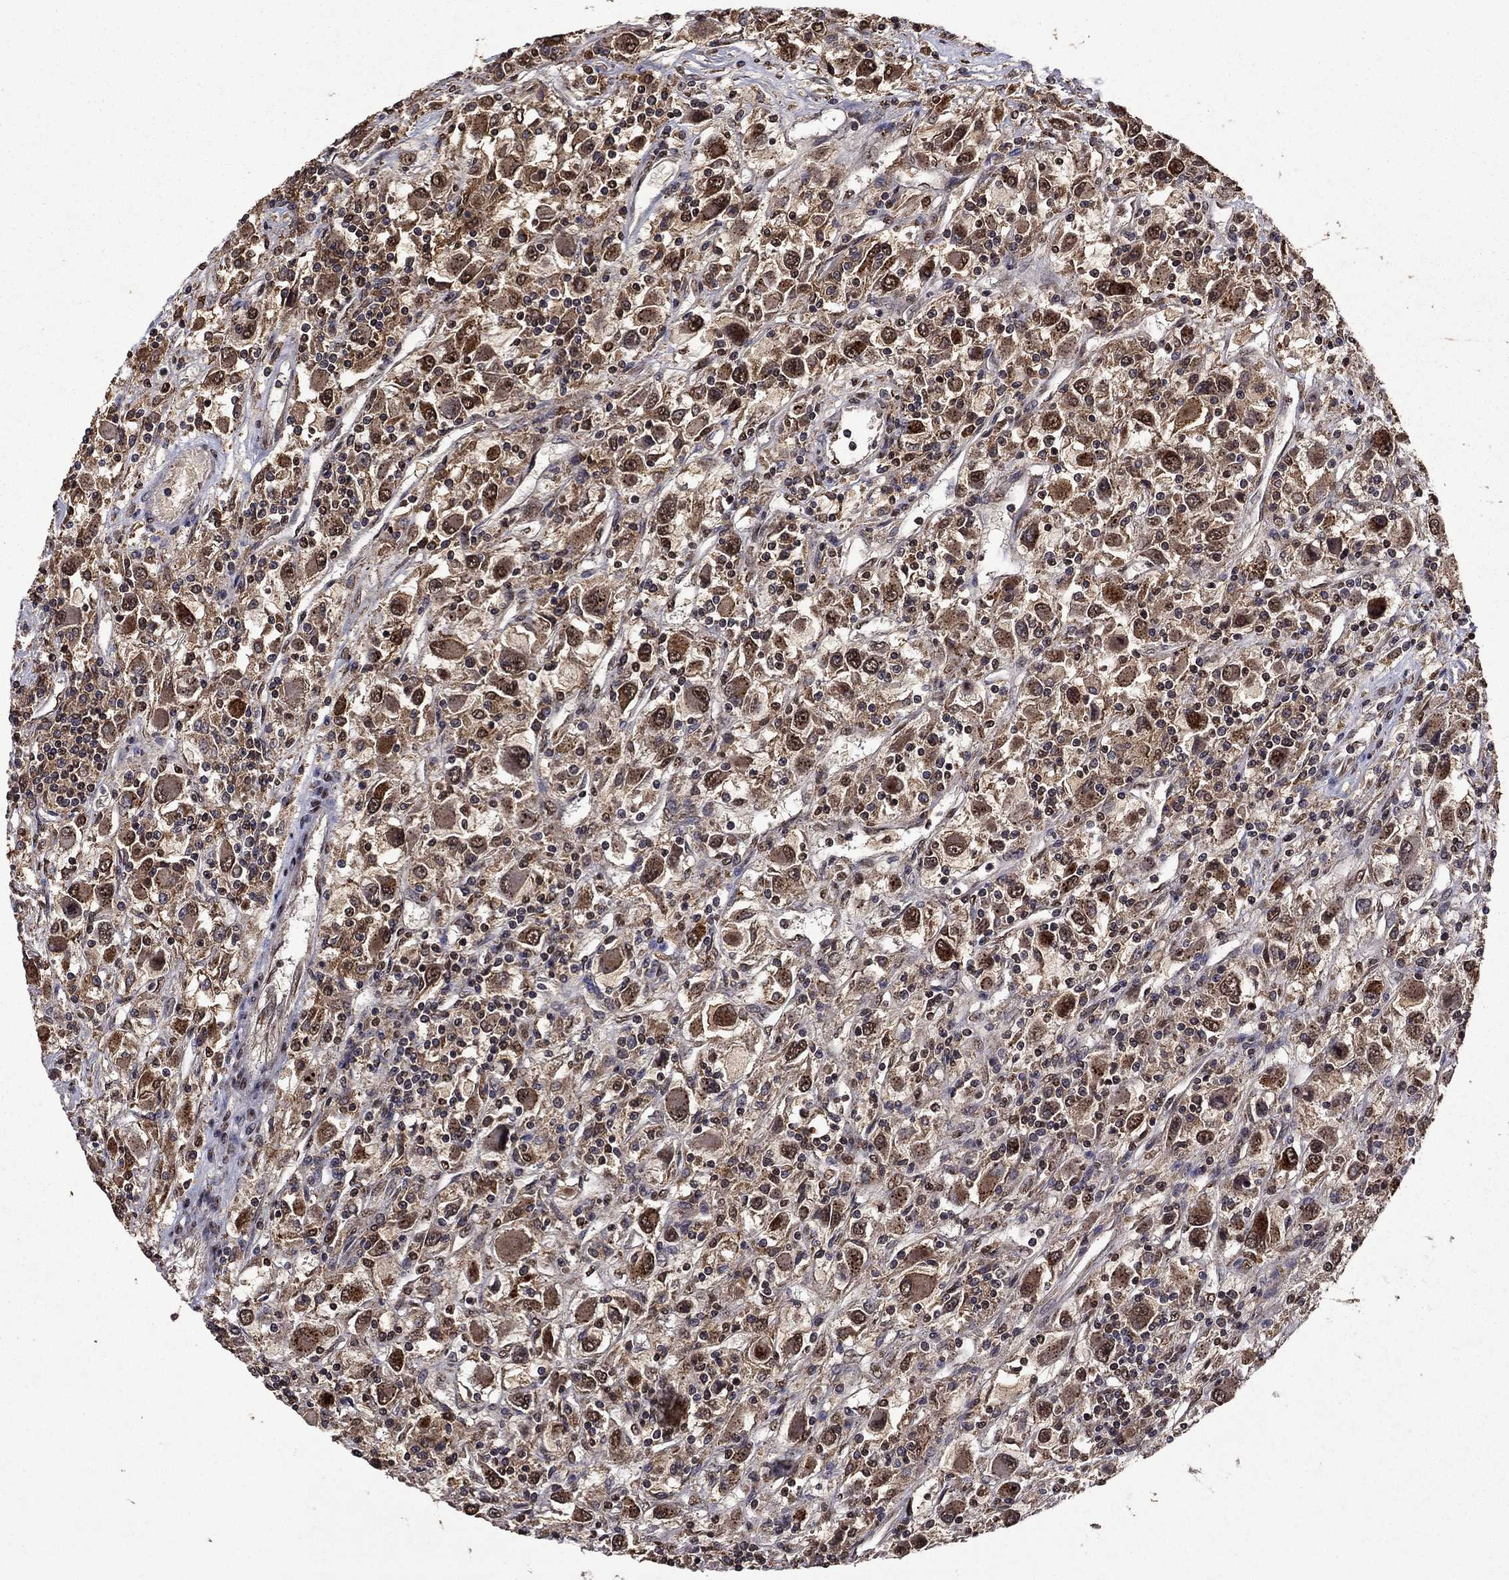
{"staining": {"intensity": "strong", "quantity": "25%-75%", "location": "cytoplasmic/membranous"}, "tissue": "renal cancer", "cell_type": "Tumor cells", "image_type": "cancer", "snomed": [{"axis": "morphology", "description": "Adenocarcinoma, NOS"}, {"axis": "topography", "description": "Kidney"}], "caption": "Tumor cells exhibit high levels of strong cytoplasmic/membranous expression in approximately 25%-75% of cells in human renal cancer.", "gene": "ITM2B", "patient": {"sex": "female", "age": 67}}